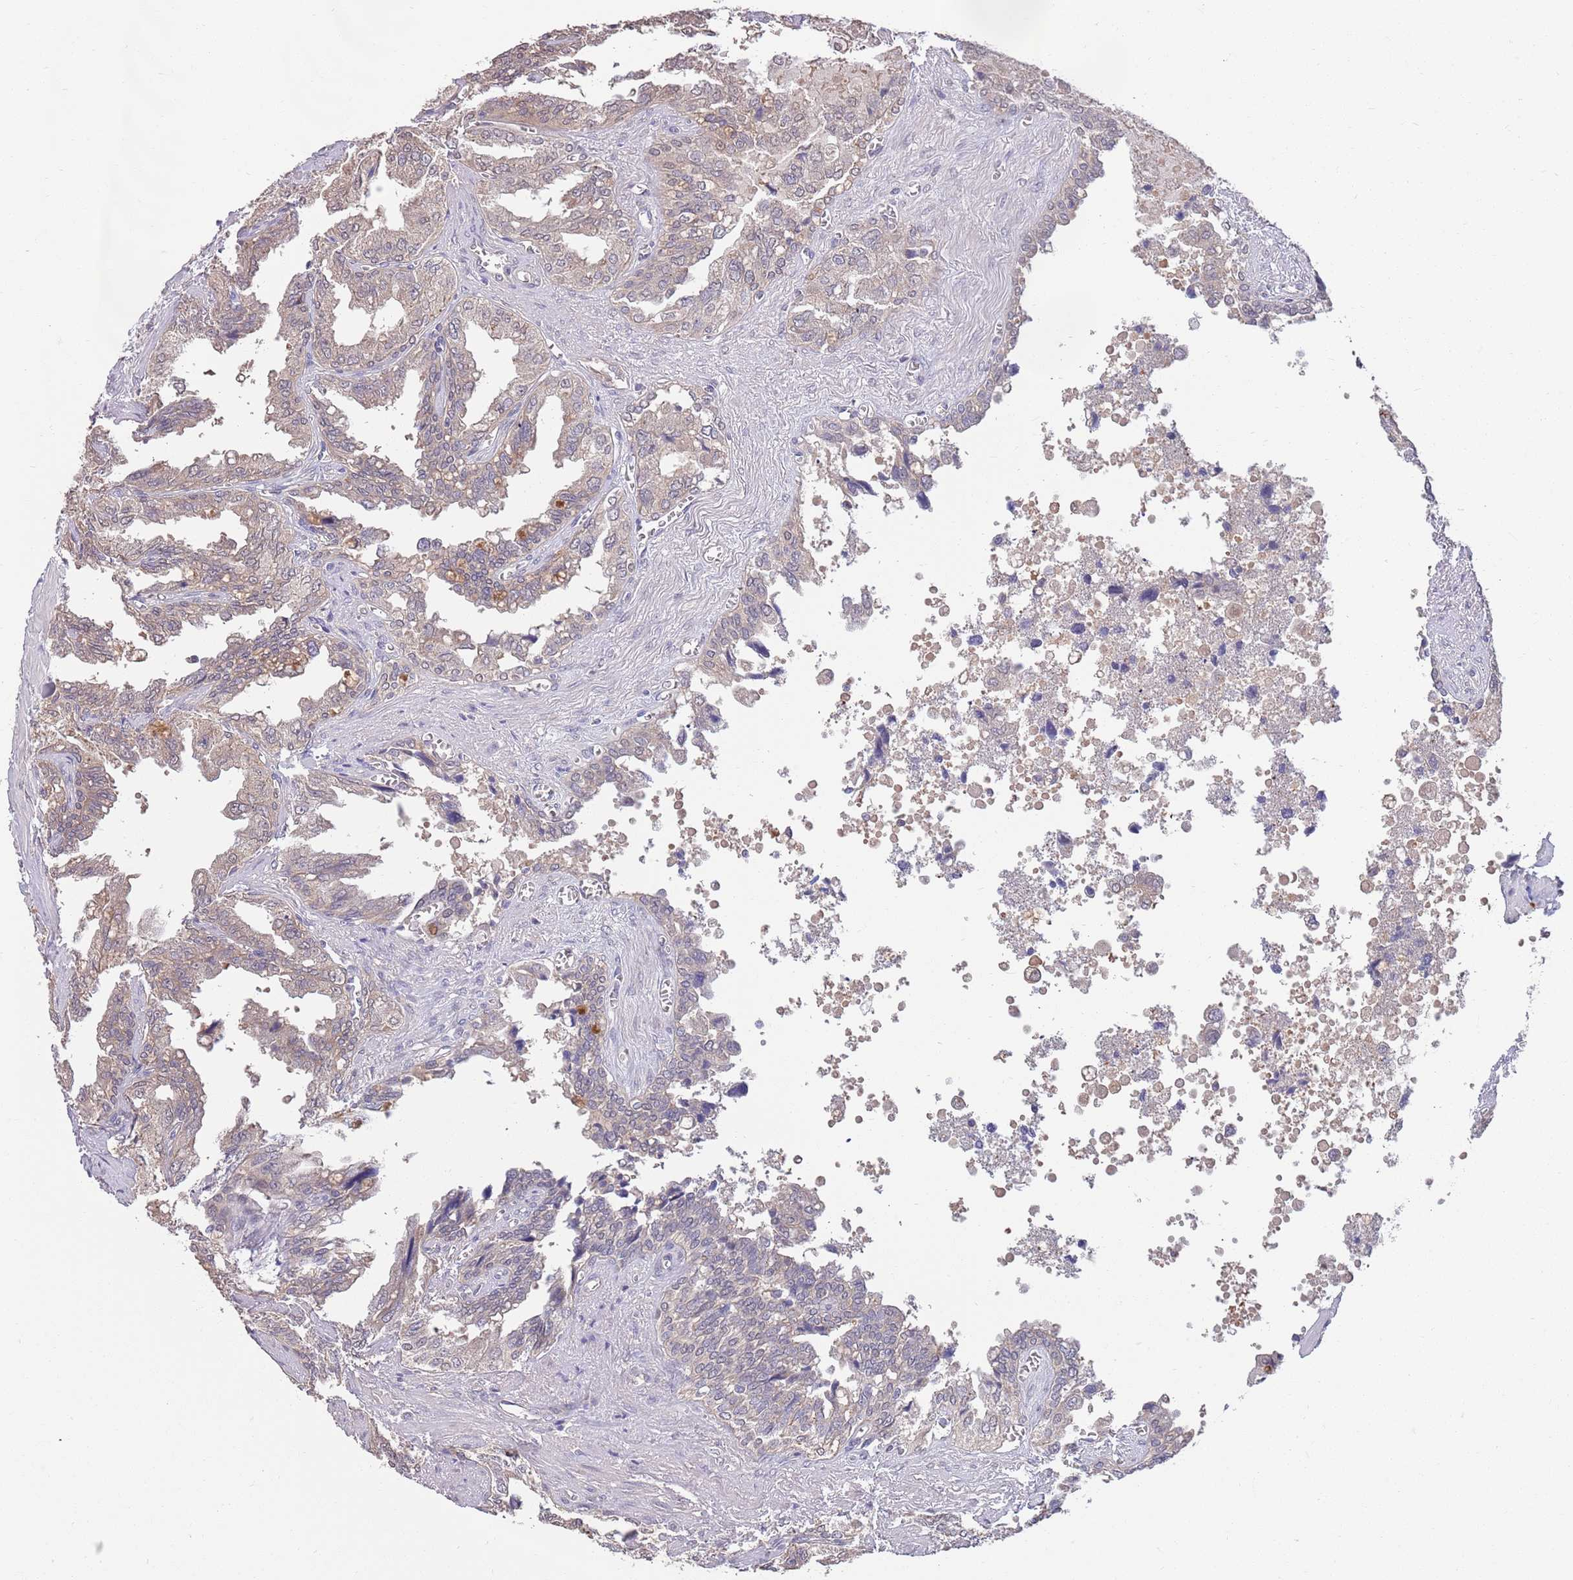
{"staining": {"intensity": "weak", "quantity": "25%-75%", "location": "cytoplasmic/membranous"}, "tissue": "seminal vesicle", "cell_type": "Glandular cells", "image_type": "normal", "snomed": [{"axis": "morphology", "description": "Normal tissue, NOS"}, {"axis": "topography", "description": "Seminal veicle"}], "caption": "Seminal vesicle was stained to show a protein in brown. There is low levels of weak cytoplasmic/membranous staining in about 25%-75% of glandular cells.", "gene": "MARVELD2", "patient": {"sex": "male", "age": 67}}